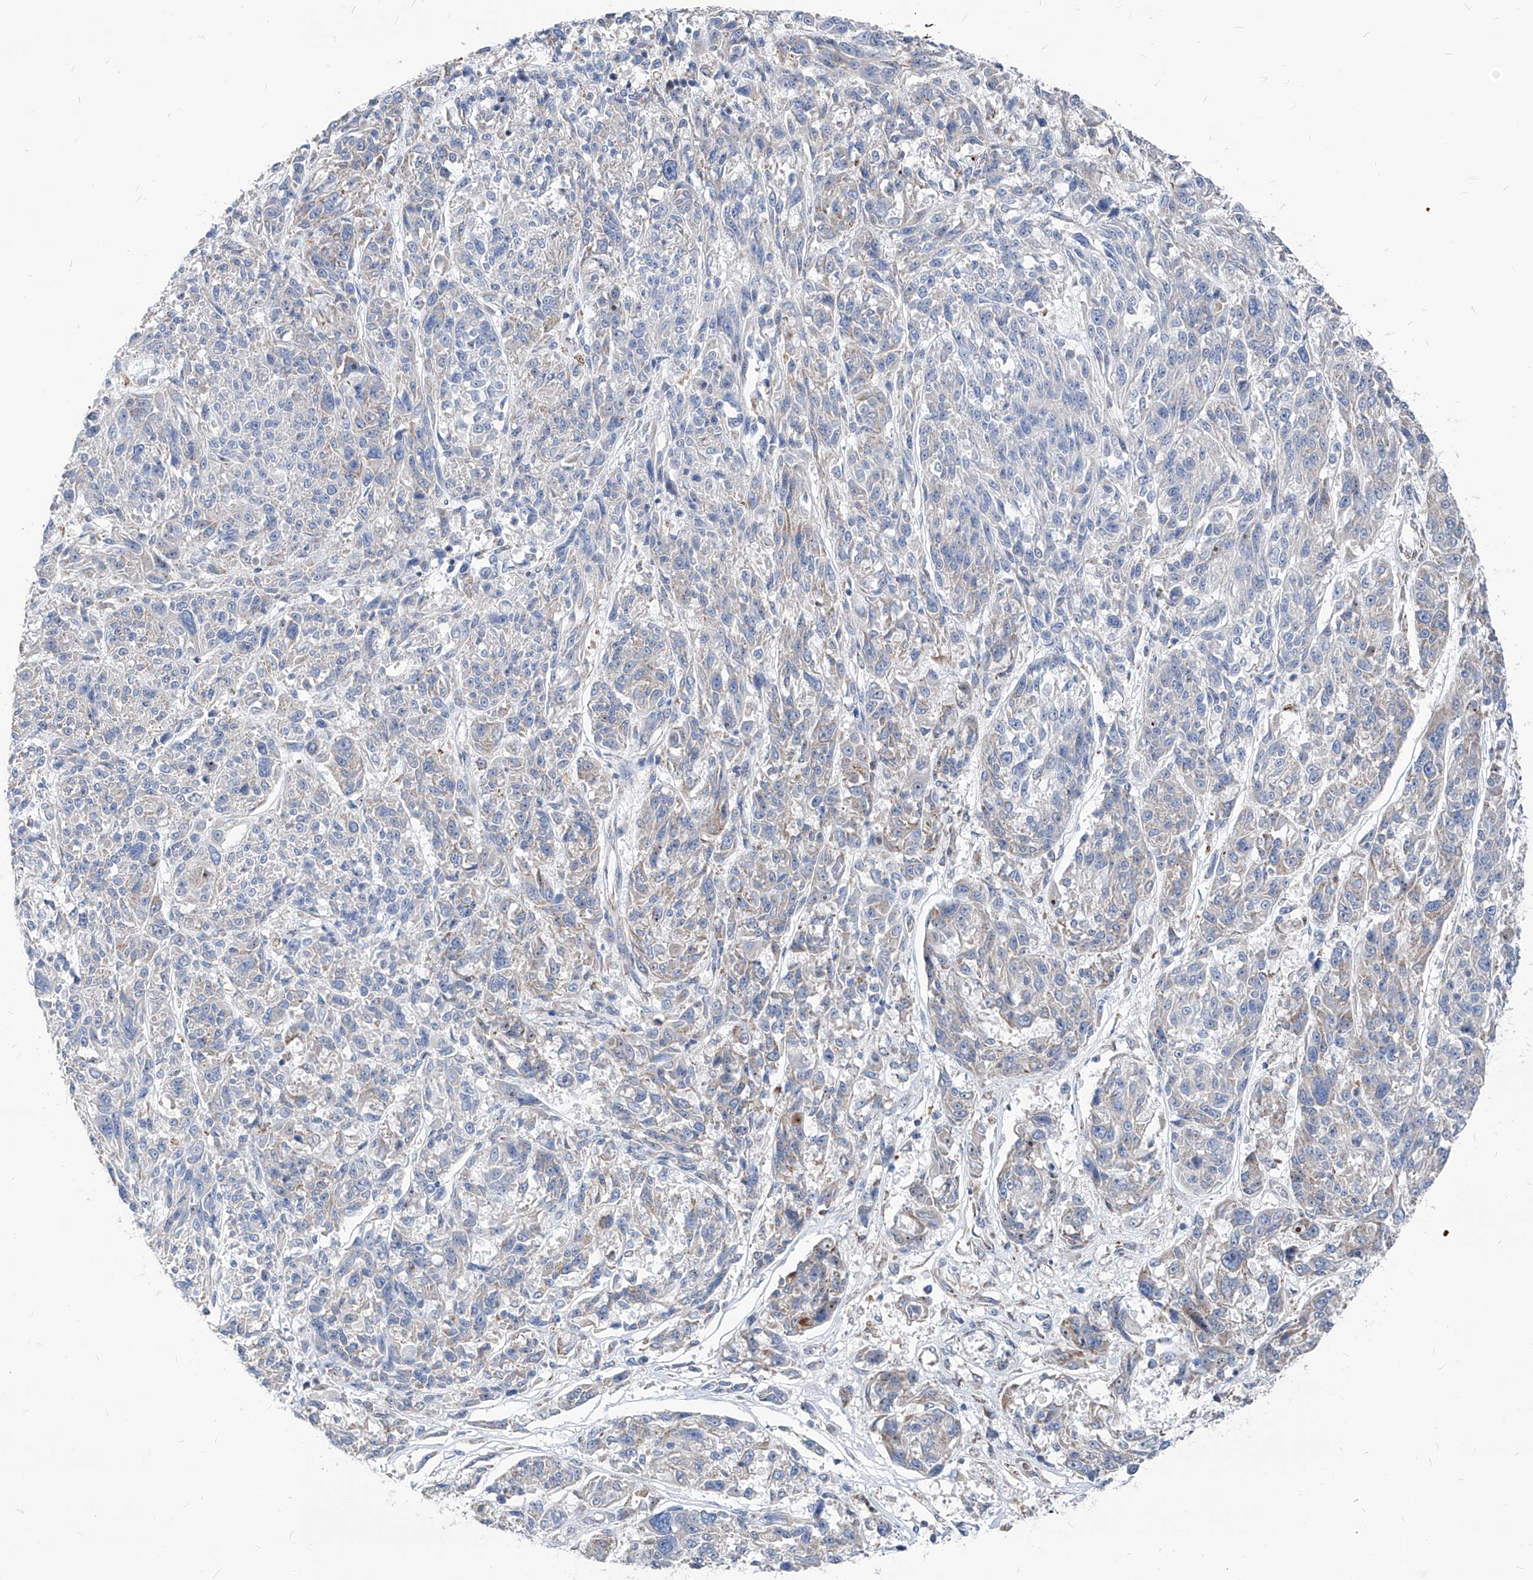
{"staining": {"intensity": "negative", "quantity": "none", "location": "none"}, "tissue": "melanoma", "cell_type": "Tumor cells", "image_type": "cancer", "snomed": [{"axis": "morphology", "description": "Malignant melanoma, NOS"}, {"axis": "topography", "description": "Skin"}], "caption": "IHC micrograph of malignant melanoma stained for a protein (brown), which displays no staining in tumor cells.", "gene": "AGPS", "patient": {"sex": "male", "age": 53}}